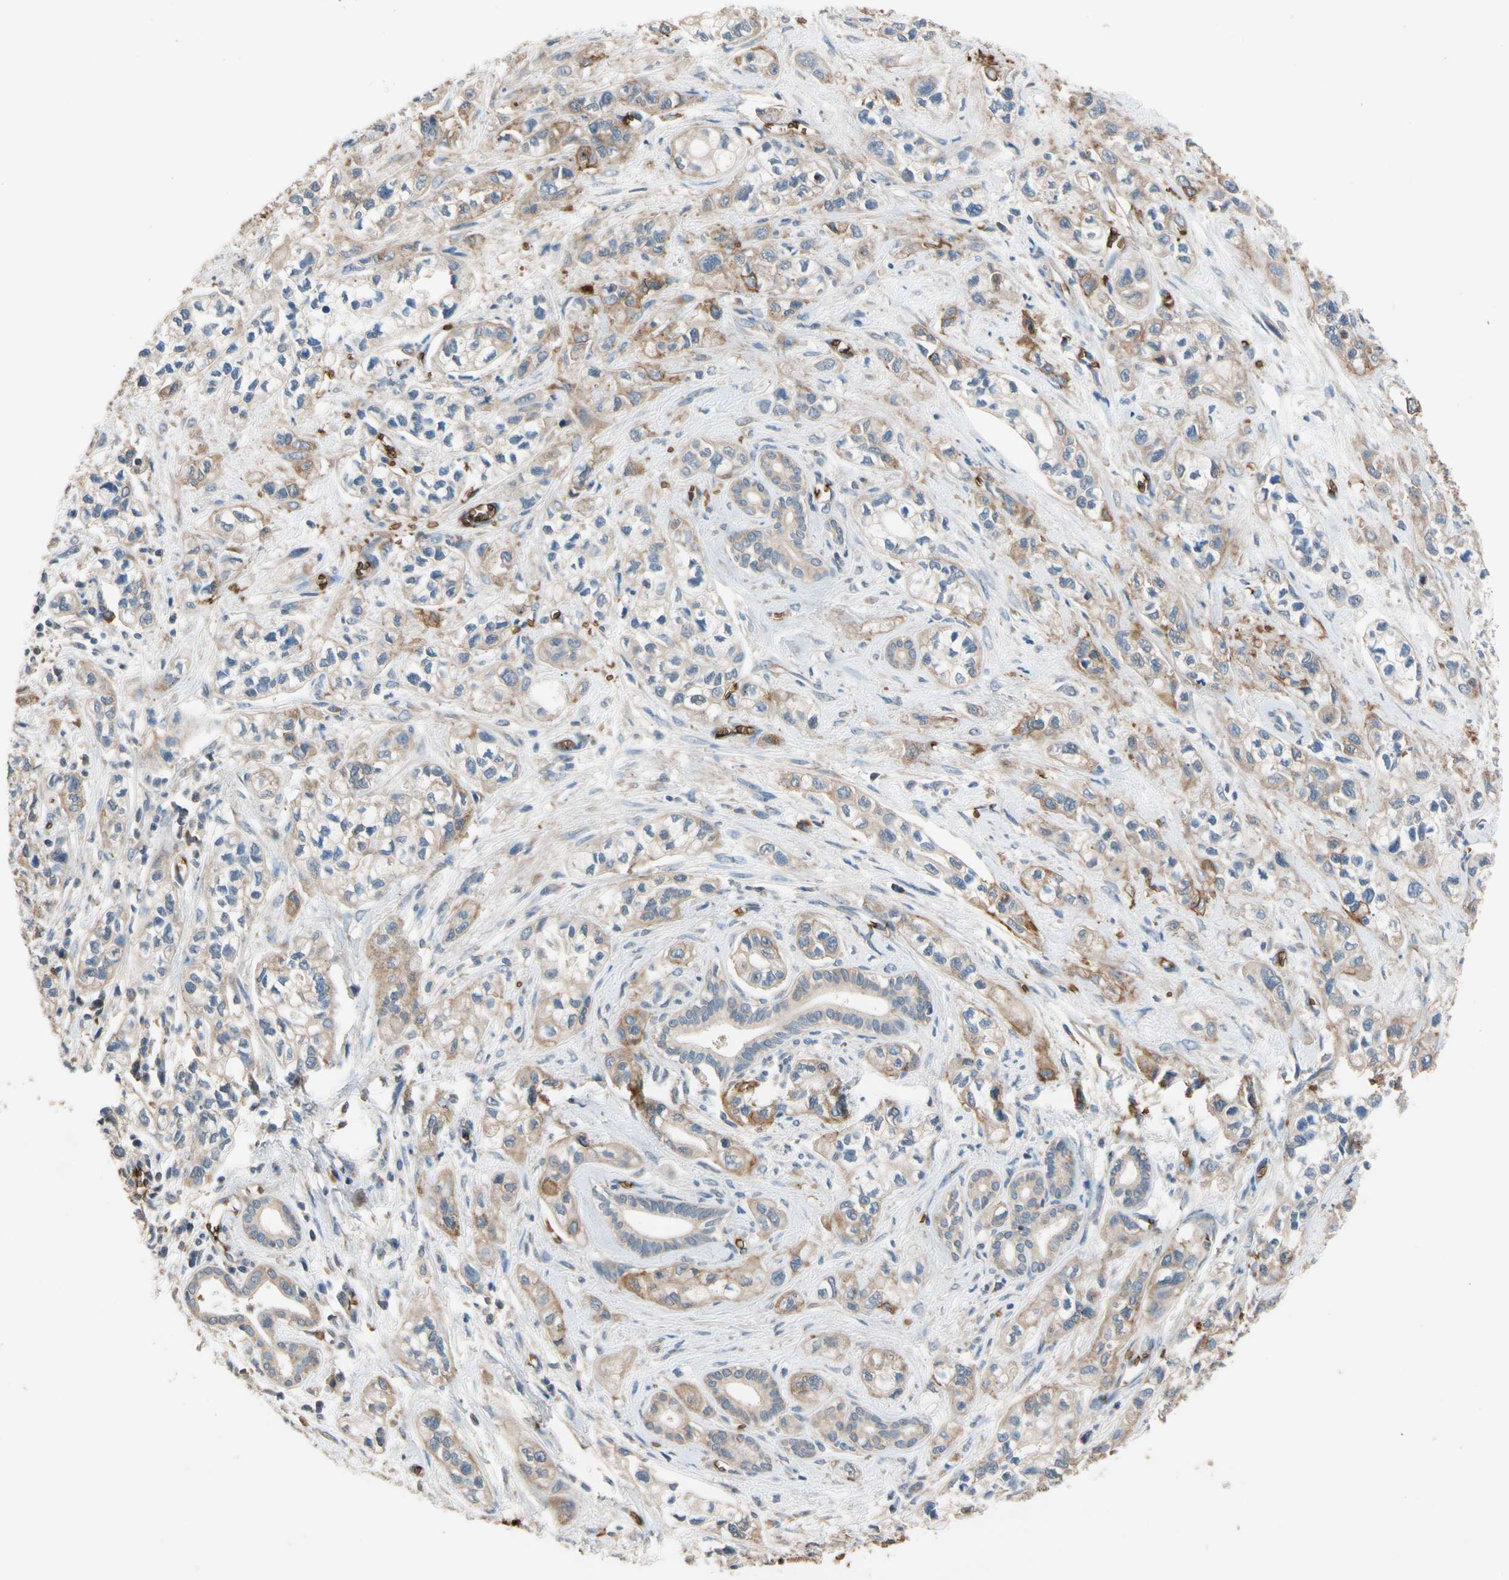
{"staining": {"intensity": "weak", "quantity": ">75%", "location": "cytoplasmic/membranous"}, "tissue": "pancreatic cancer", "cell_type": "Tumor cells", "image_type": "cancer", "snomed": [{"axis": "morphology", "description": "Adenocarcinoma, NOS"}, {"axis": "topography", "description": "Pancreas"}], "caption": "A brown stain highlights weak cytoplasmic/membranous staining of a protein in human pancreatic cancer tumor cells.", "gene": "RIOK2", "patient": {"sex": "male", "age": 74}}